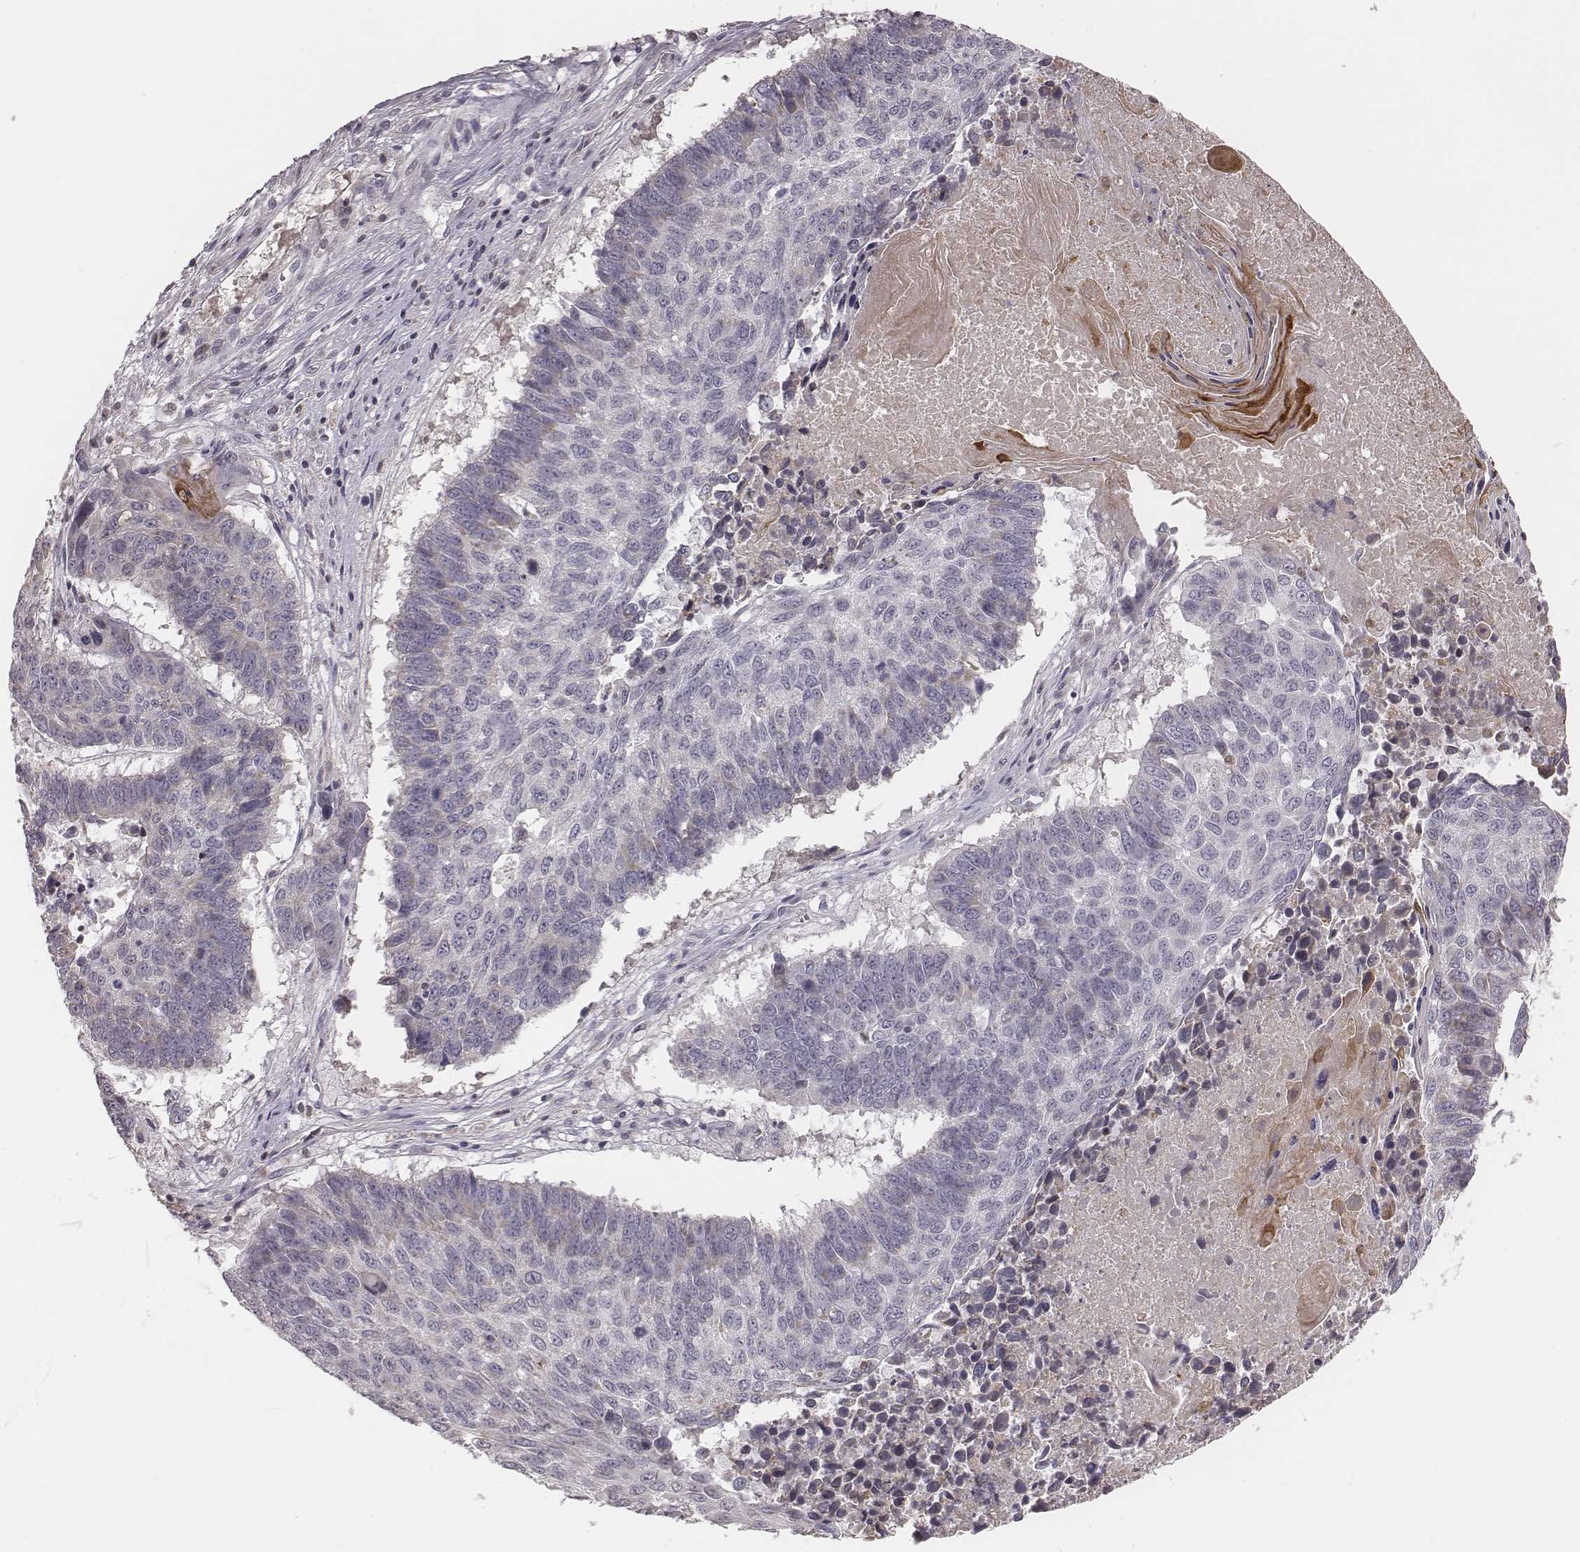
{"staining": {"intensity": "weak", "quantity": "<25%", "location": "cytoplasmic/membranous"}, "tissue": "lung cancer", "cell_type": "Tumor cells", "image_type": "cancer", "snomed": [{"axis": "morphology", "description": "Squamous cell carcinoma, NOS"}, {"axis": "topography", "description": "Lung"}], "caption": "Protein analysis of lung squamous cell carcinoma demonstrates no significant positivity in tumor cells.", "gene": "TLX3", "patient": {"sex": "male", "age": 73}}